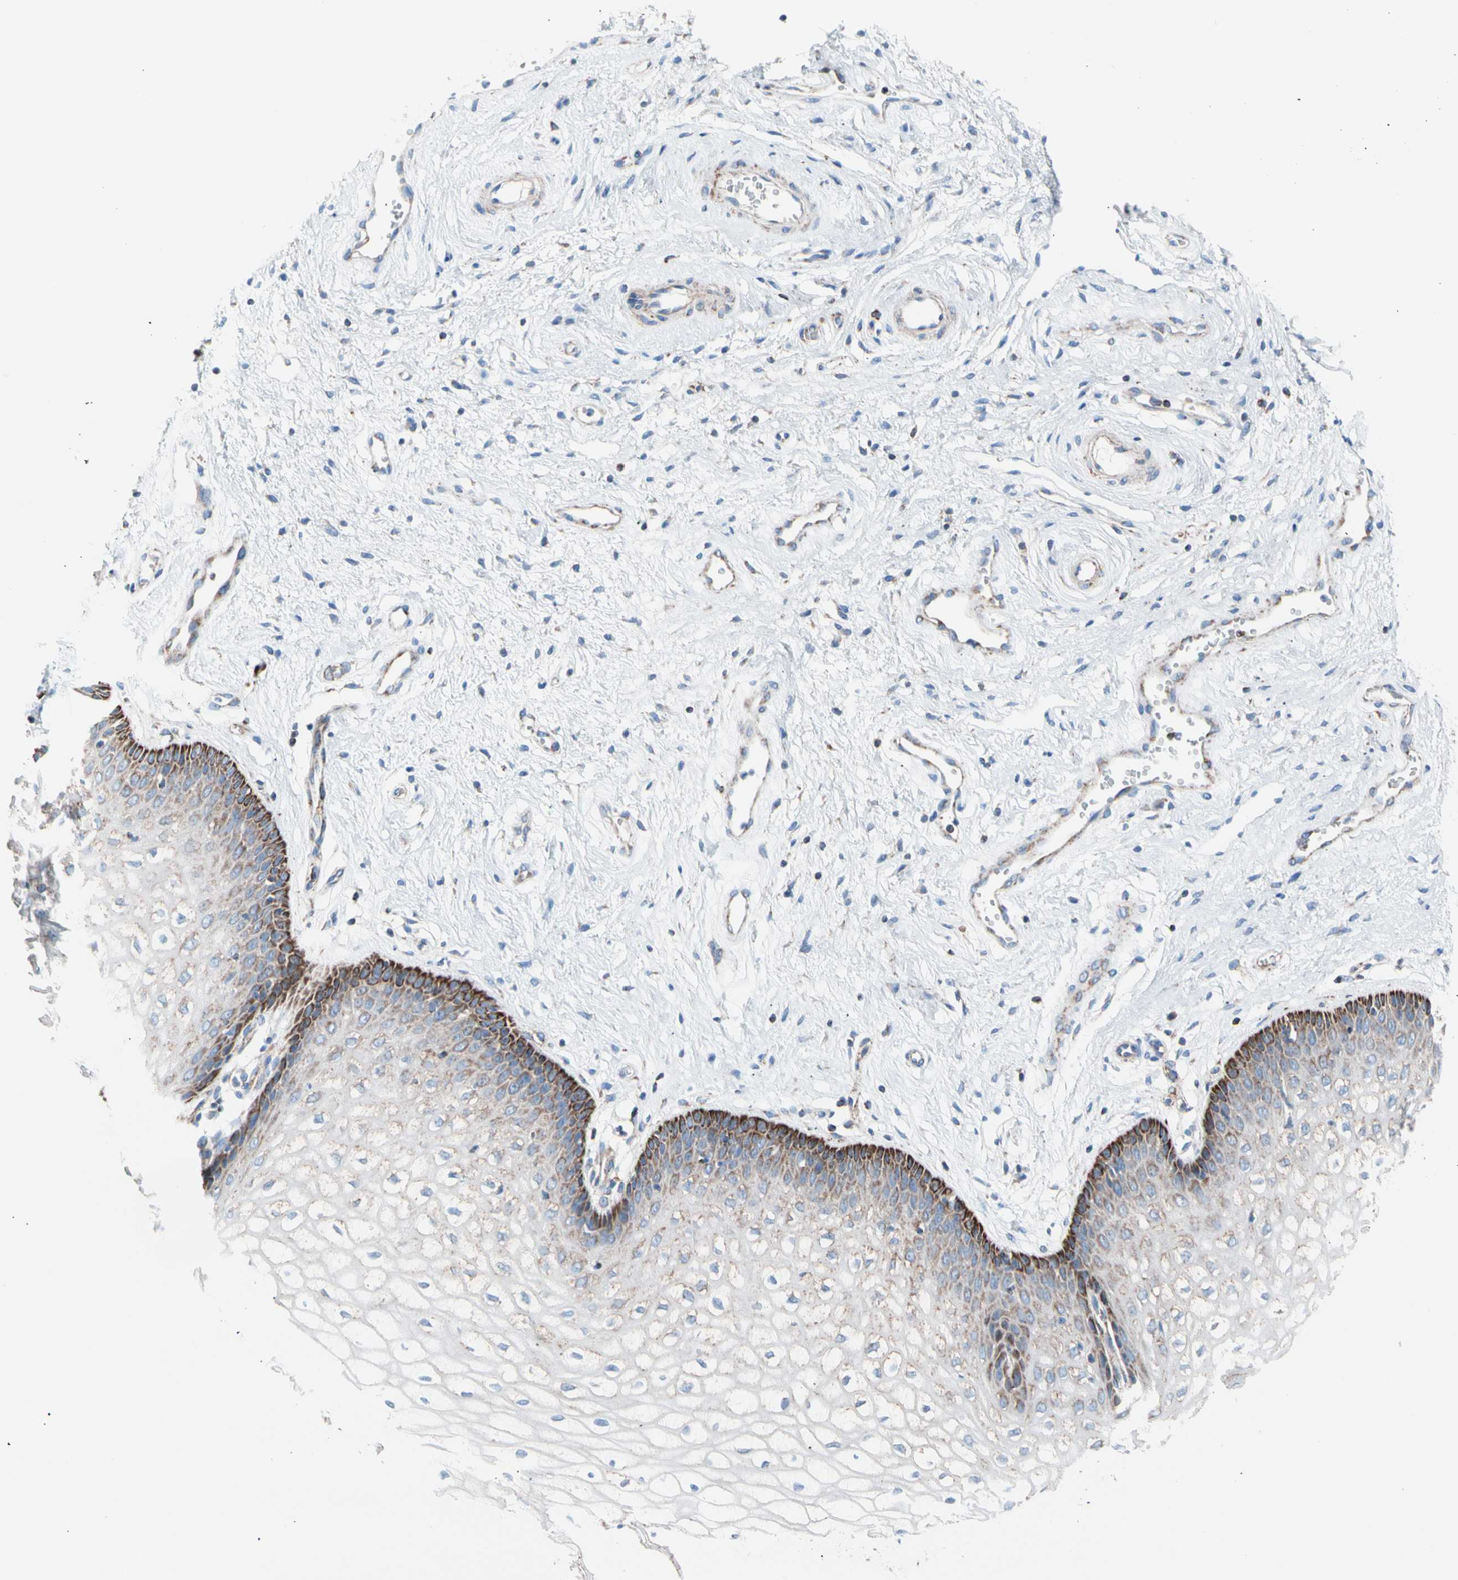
{"staining": {"intensity": "strong", "quantity": "25%-75%", "location": "cytoplasmic/membranous"}, "tissue": "vagina", "cell_type": "Squamous epithelial cells", "image_type": "normal", "snomed": [{"axis": "morphology", "description": "Normal tissue, NOS"}, {"axis": "topography", "description": "Vagina"}], "caption": "Squamous epithelial cells reveal high levels of strong cytoplasmic/membranous expression in approximately 25%-75% of cells in benign human vagina.", "gene": "HK1", "patient": {"sex": "female", "age": 34}}